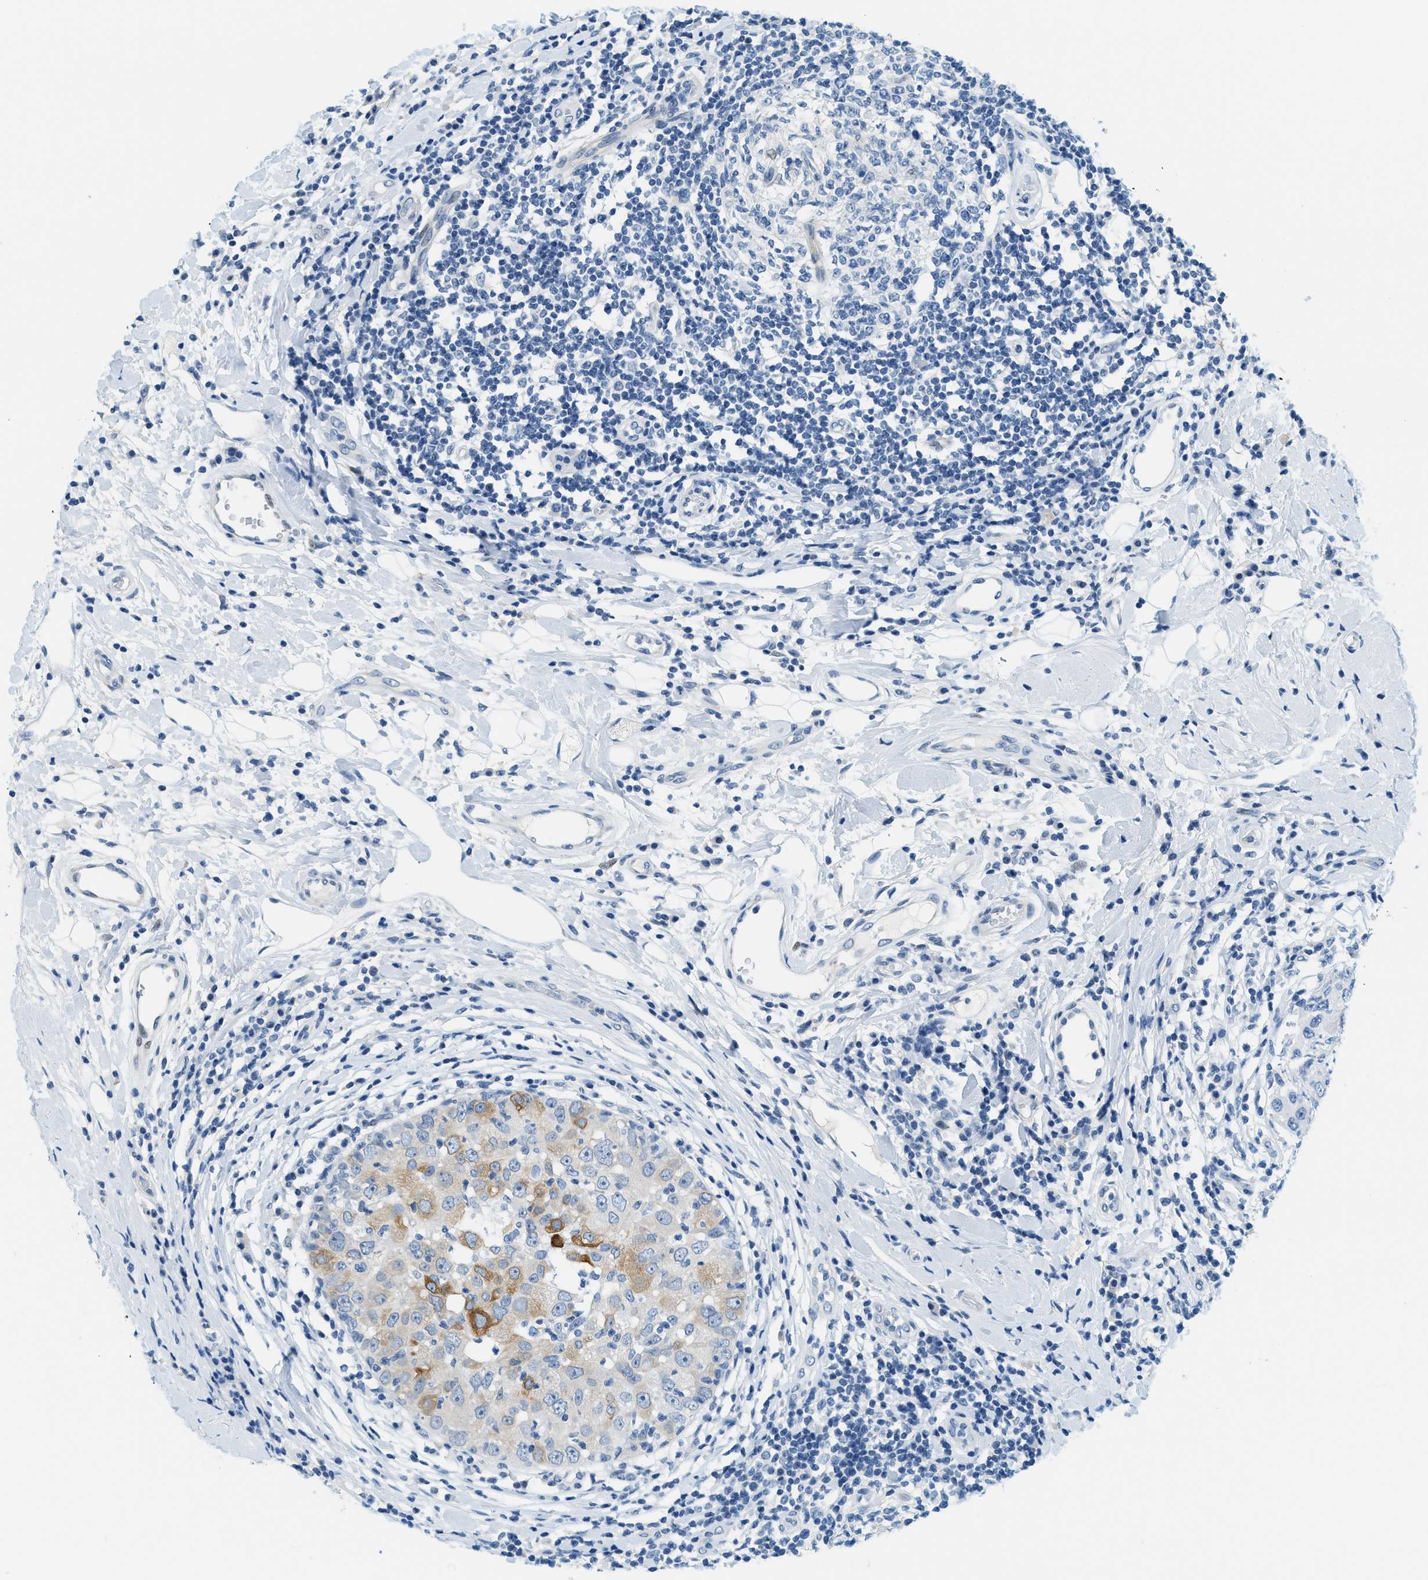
{"staining": {"intensity": "moderate", "quantity": "<25%", "location": "cytoplasmic/membranous"}, "tissue": "breast cancer", "cell_type": "Tumor cells", "image_type": "cancer", "snomed": [{"axis": "morphology", "description": "Duct carcinoma"}, {"axis": "topography", "description": "Breast"}], "caption": "This image reveals immunohistochemistry (IHC) staining of breast cancer, with low moderate cytoplasmic/membranous staining in approximately <25% of tumor cells.", "gene": "CYP4X1", "patient": {"sex": "female", "age": 27}}